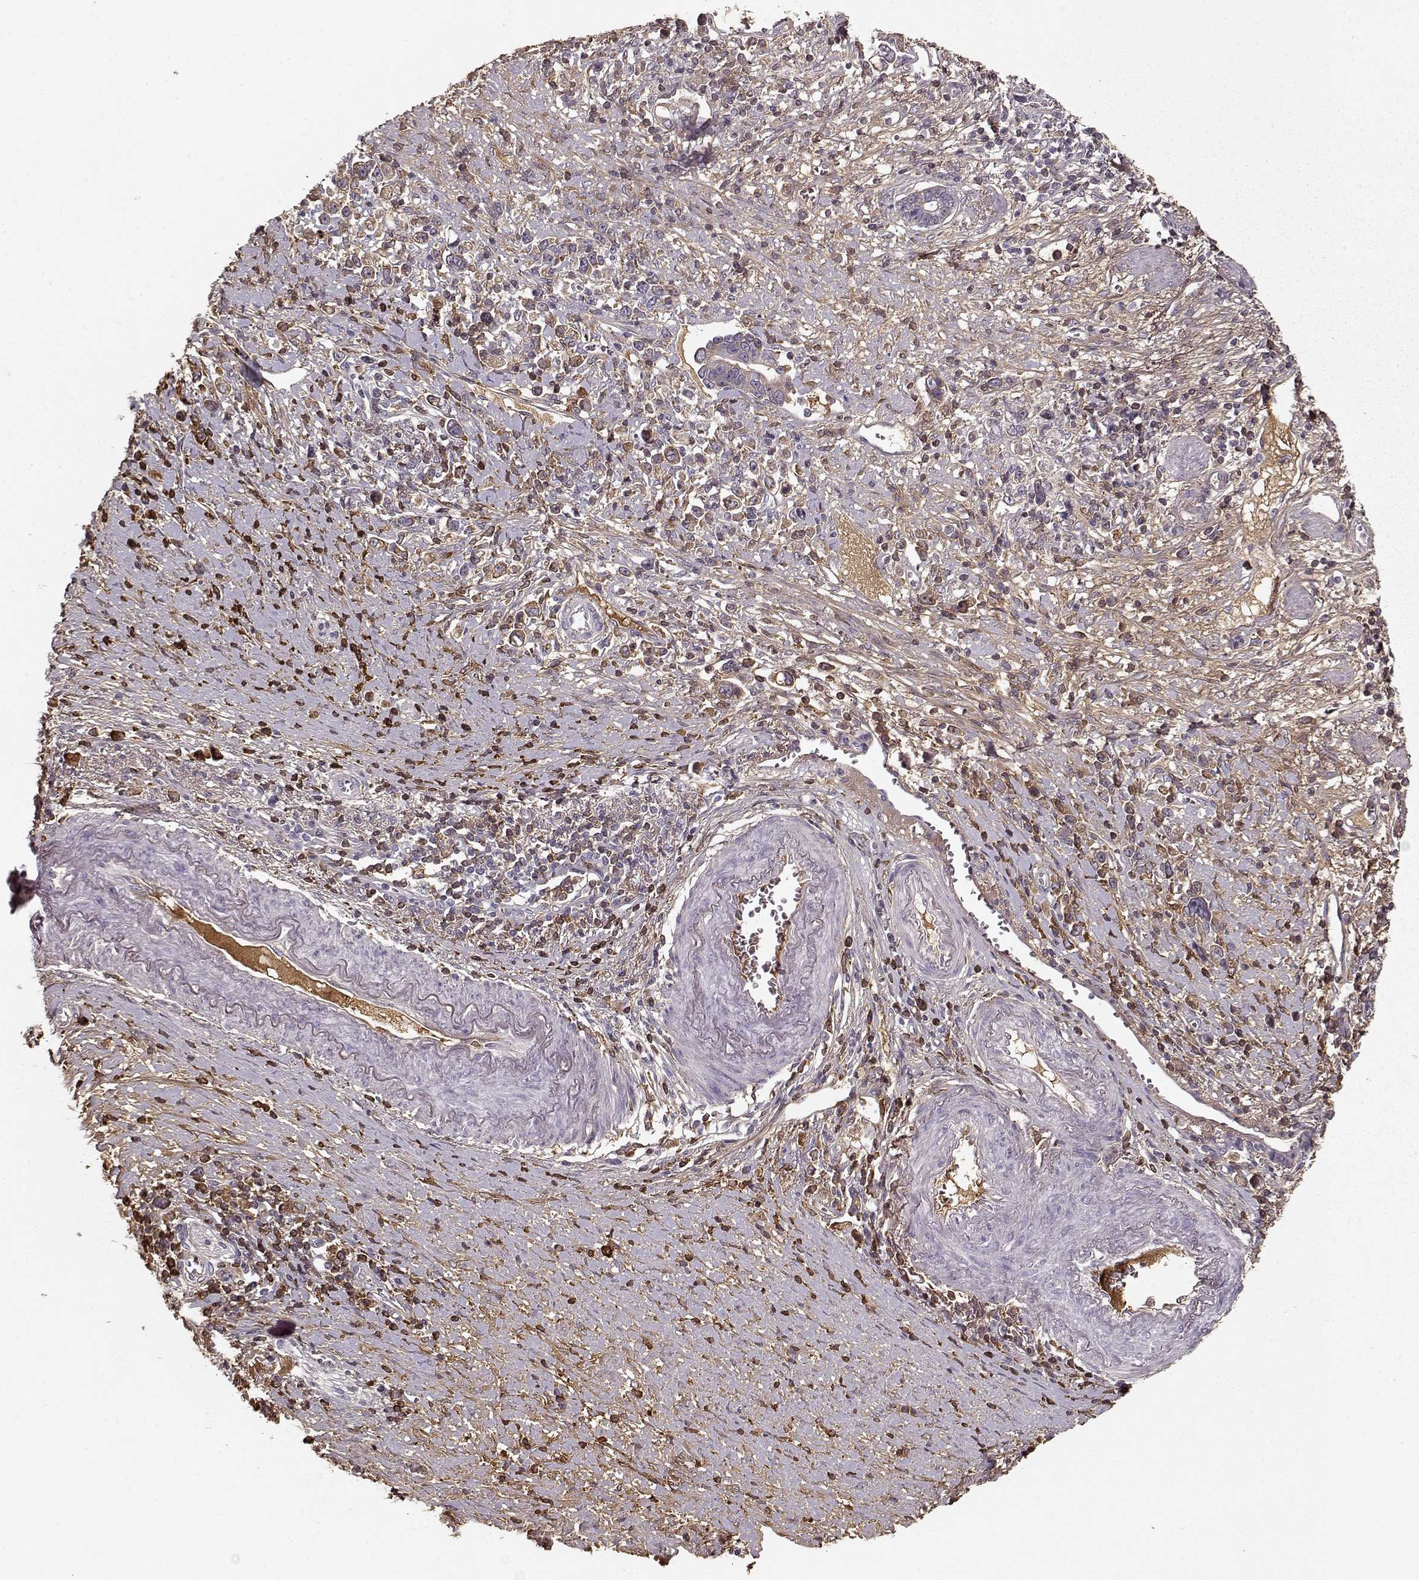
{"staining": {"intensity": "moderate", "quantity": "<25%", "location": "cytoplasmic/membranous"}, "tissue": "stomach cancer", "cell_type": "Tumor cells", "image_type": "cancer", "snomed": [{"axis": "morphology", "description": "Adenocarcinoma, NOS"}, {"axis": "topography", "description": "Stomach"}], "caption": "Protein expression analysis of human stomach cancer (adenocarcinoma) reveals moderate cytoplasmic/membranous staining in approximately <25% of tumor cells. (DAB (3,3'-diaminobenzidine) IHC, brown staining for protein, blue staining for nuclei).", "gene": "LUM", "patient": {"sex": "male", "age": 63}}